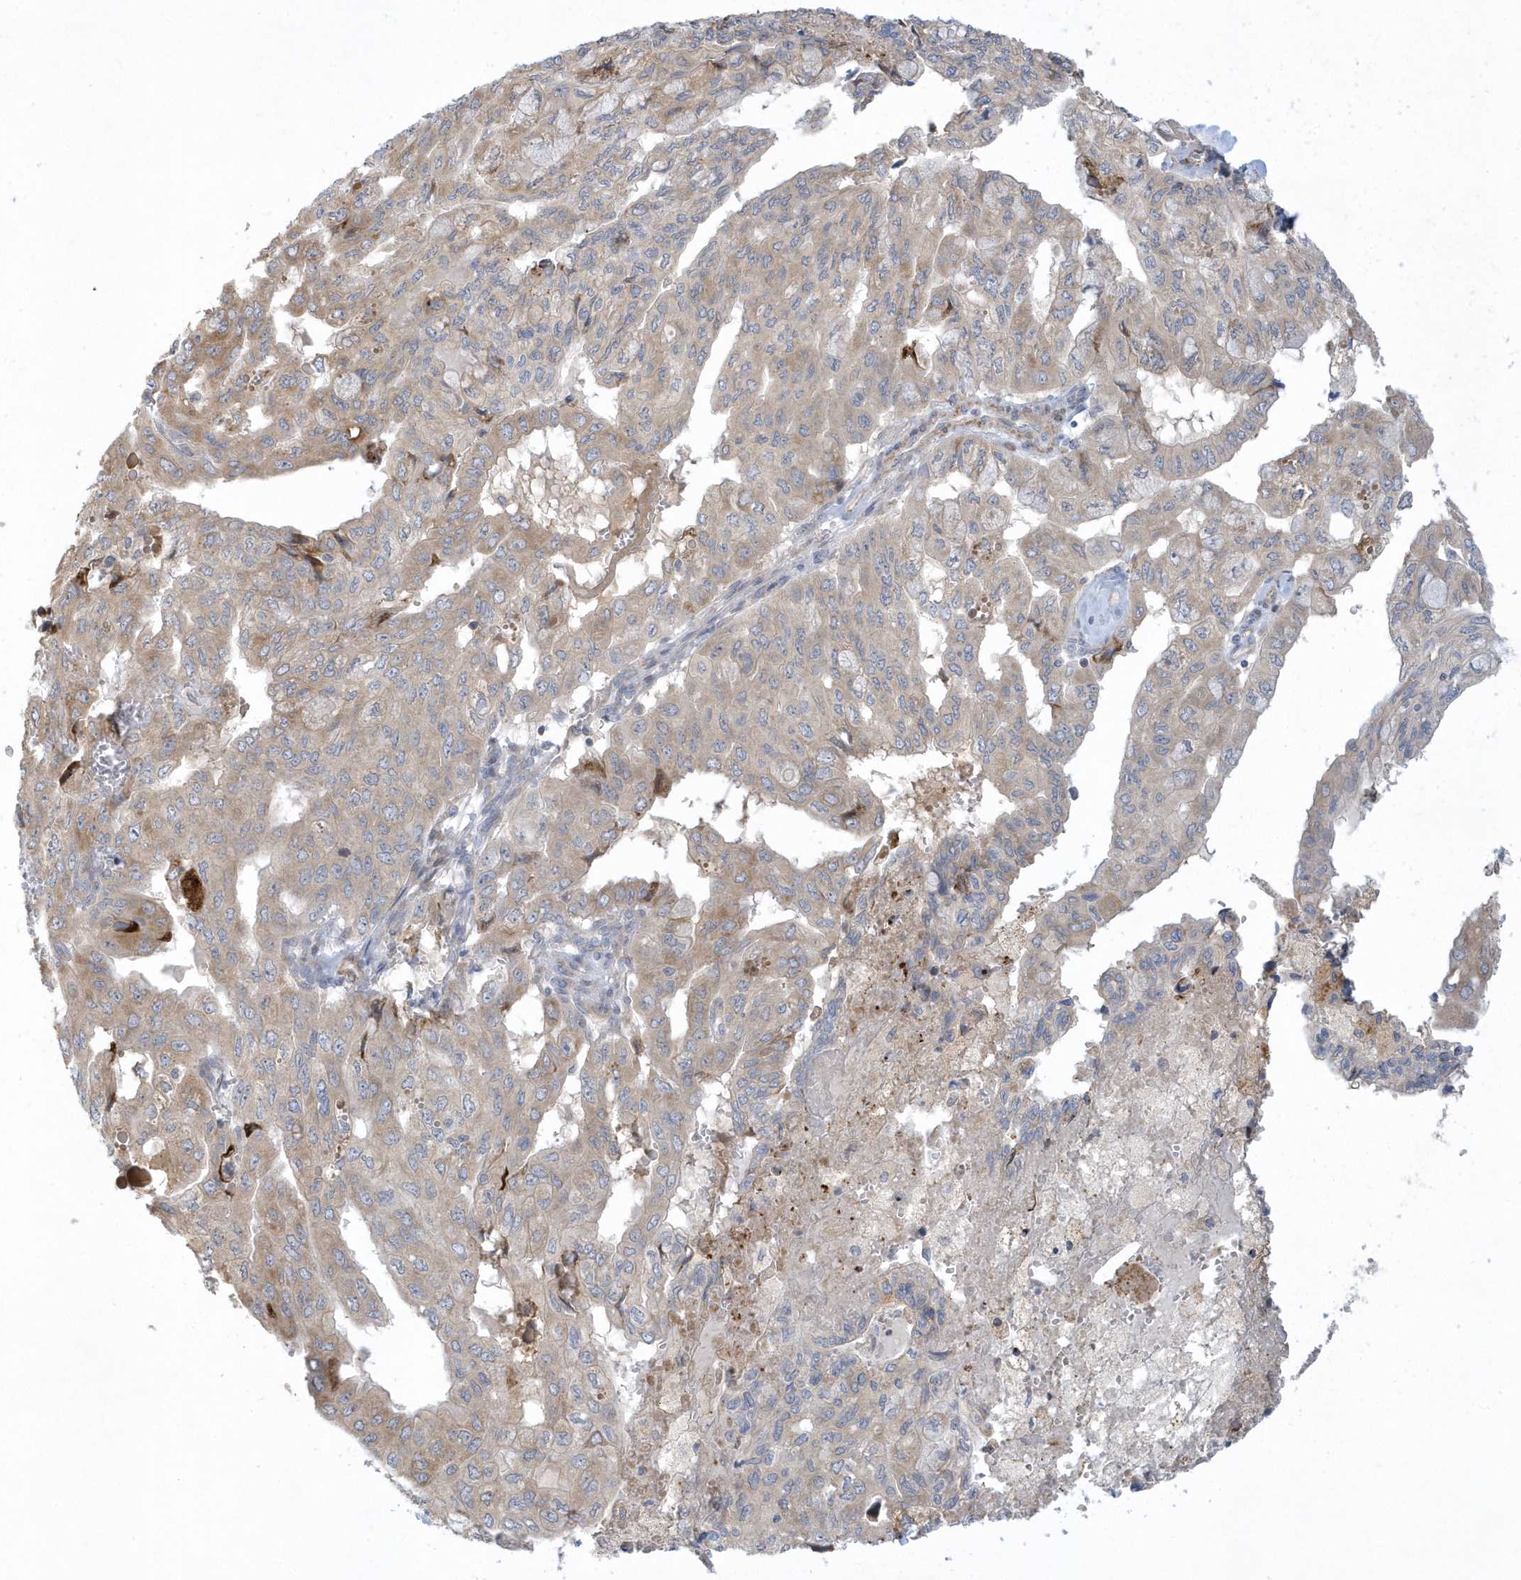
{"staining": {"intensity": "weak", "quantity": "25%-75%", "location": "cytoplasmic/membranous"}, "tissue": "pancreatic cancer", "cell_type": "Tumor cells", "image_type": "cancer", "snomed": [{"axis": "morphology", "description": "Adenocarcinoma, NOS"}, {"axis": "topography", "description": "Pancreas"}], "caption": "Immunohistochemical staining of pancreatic cancer (adenocarcinoma) displays low levels of weak cytoplasmic/membranous protein positivity in approximately 25%-75% of tumor cells.", "gene": "THADA", "patient": {"sex": "male", "age": 51}}